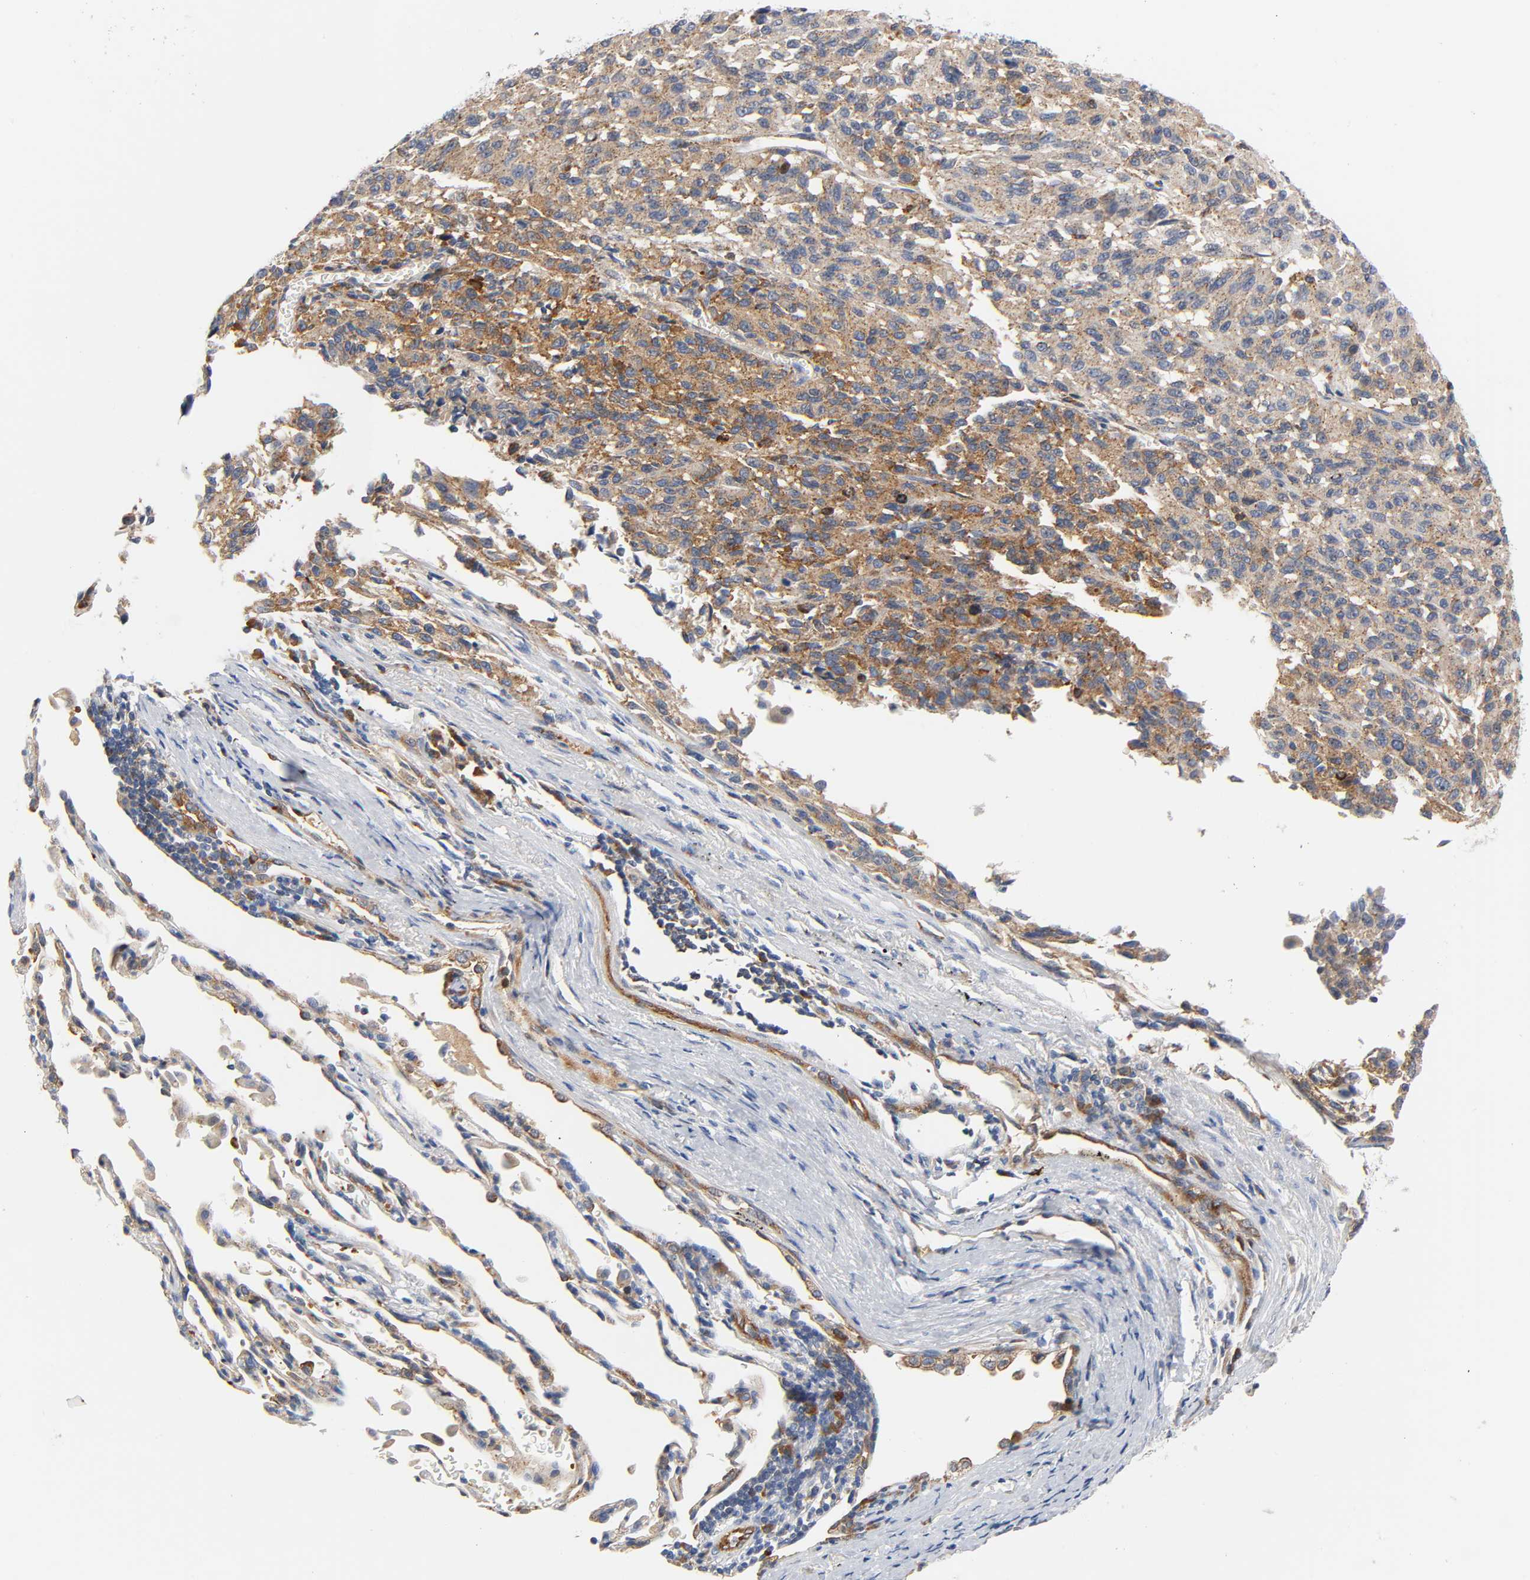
{"staining": {"intensity": "moderate", "quantity": ">75%", "location": "cytoplasmic/membranous"}, "tissue": "melanoma", "cell_type": "Tumor cells", "image_type": "cancer", "snomed": [{"axis": "morphology", "description": "Malignant melanoma, Metastatic site"}, {"axis": "topography", "description": "Lung"}], "caption": "This photomicrograph reveals immunohistochemistry staining of human melanoma, with medium moderate cytoplasmic/membranous staining in about >75% of tumor cells.", "gene": "CD2AP", "patient": {"sex": "male", "age": 64}}